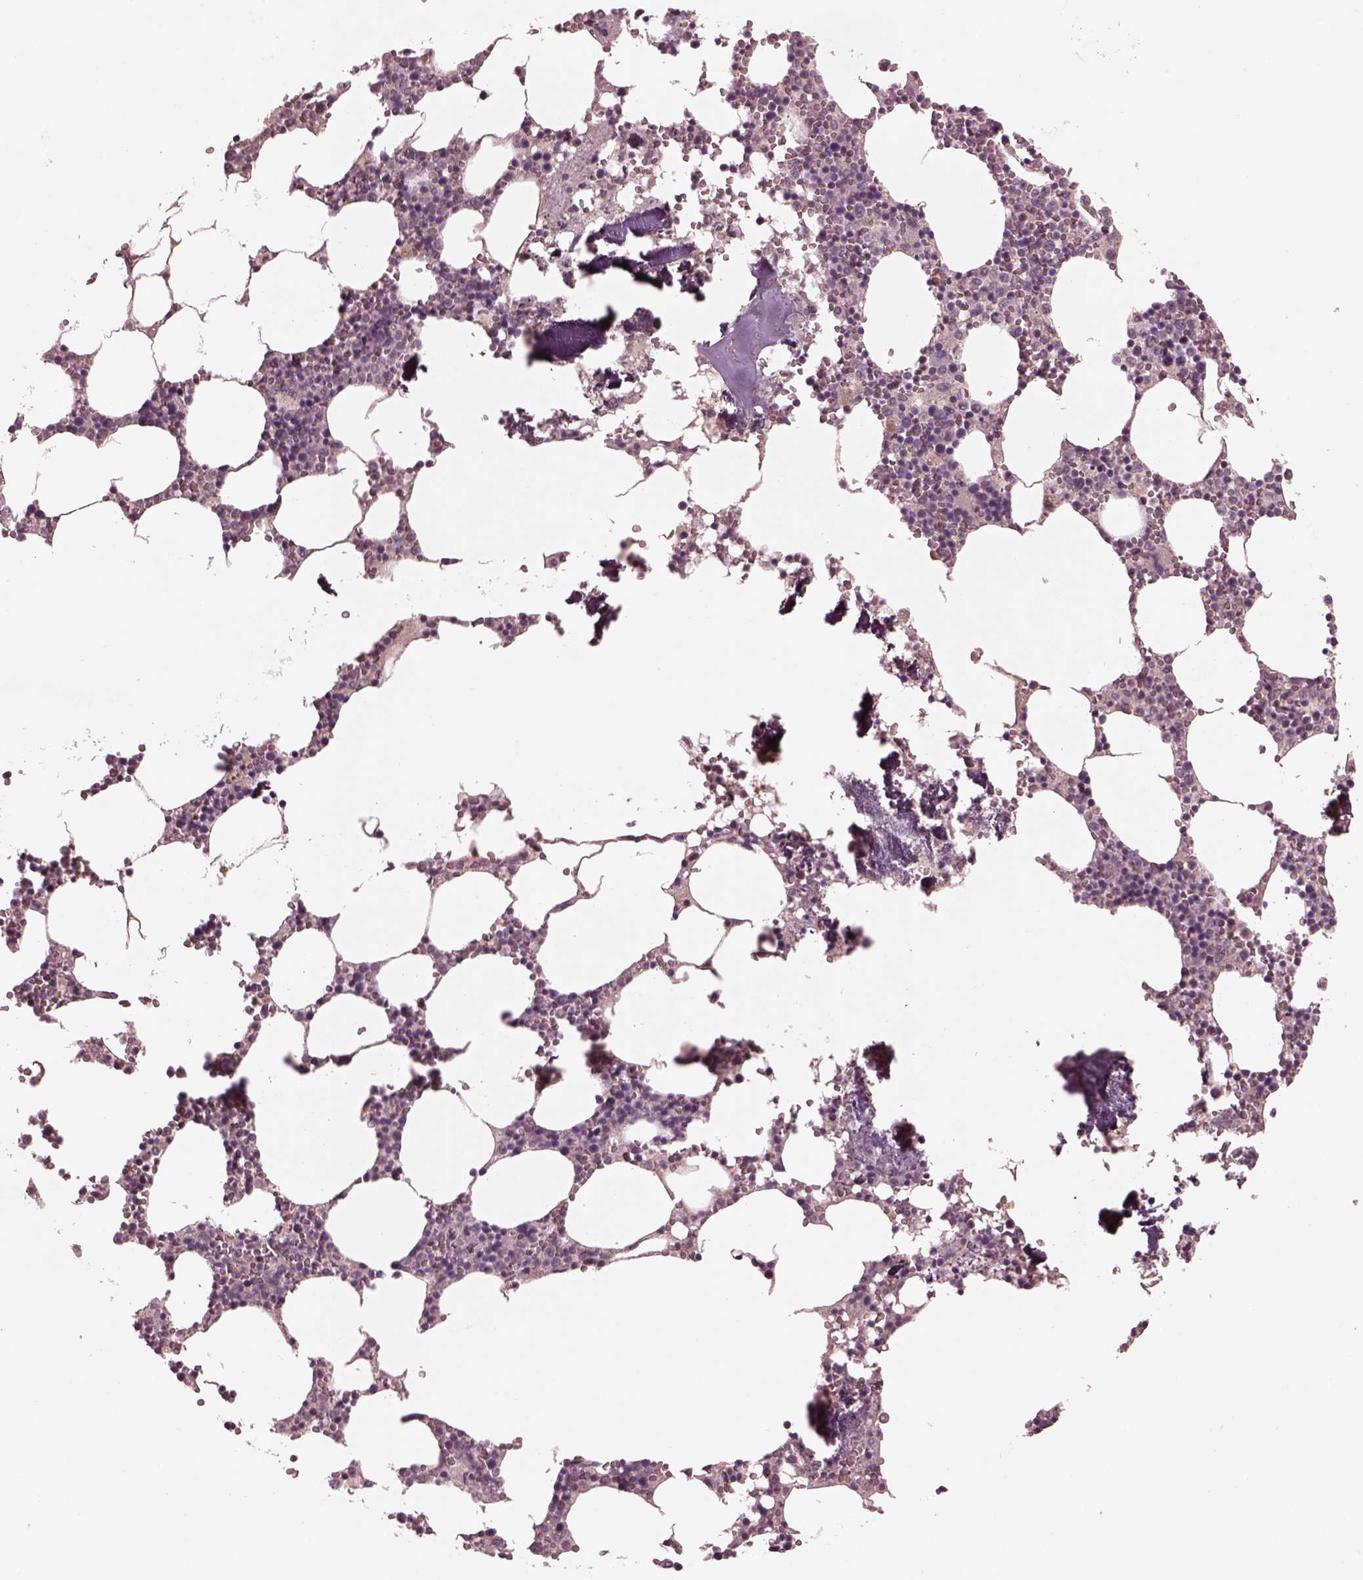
{"staining": {"intensity": "negative", "quantity": "none", "location": "none"}, "tissue": "bone marrow", "cell_type": "Hematopoietic cells", "image_type": "normal", "snomed": [{"axis": "morphology", "description": "Normal tissue, NOS"}, {"axis": "topography", "description": "Bone marrow"}], "caption": "A histopathology image of bone marrow stained for a protein reveals no brown staining in hematopoietic cells. (Stains: DAB immunohistochemistry (IHC) with hematoxylin counter stain, Microscopy: brightfield microscopy at high magnification).", "gene": "VWA5B1", "patient": {"sex": "female", "age": 64}}